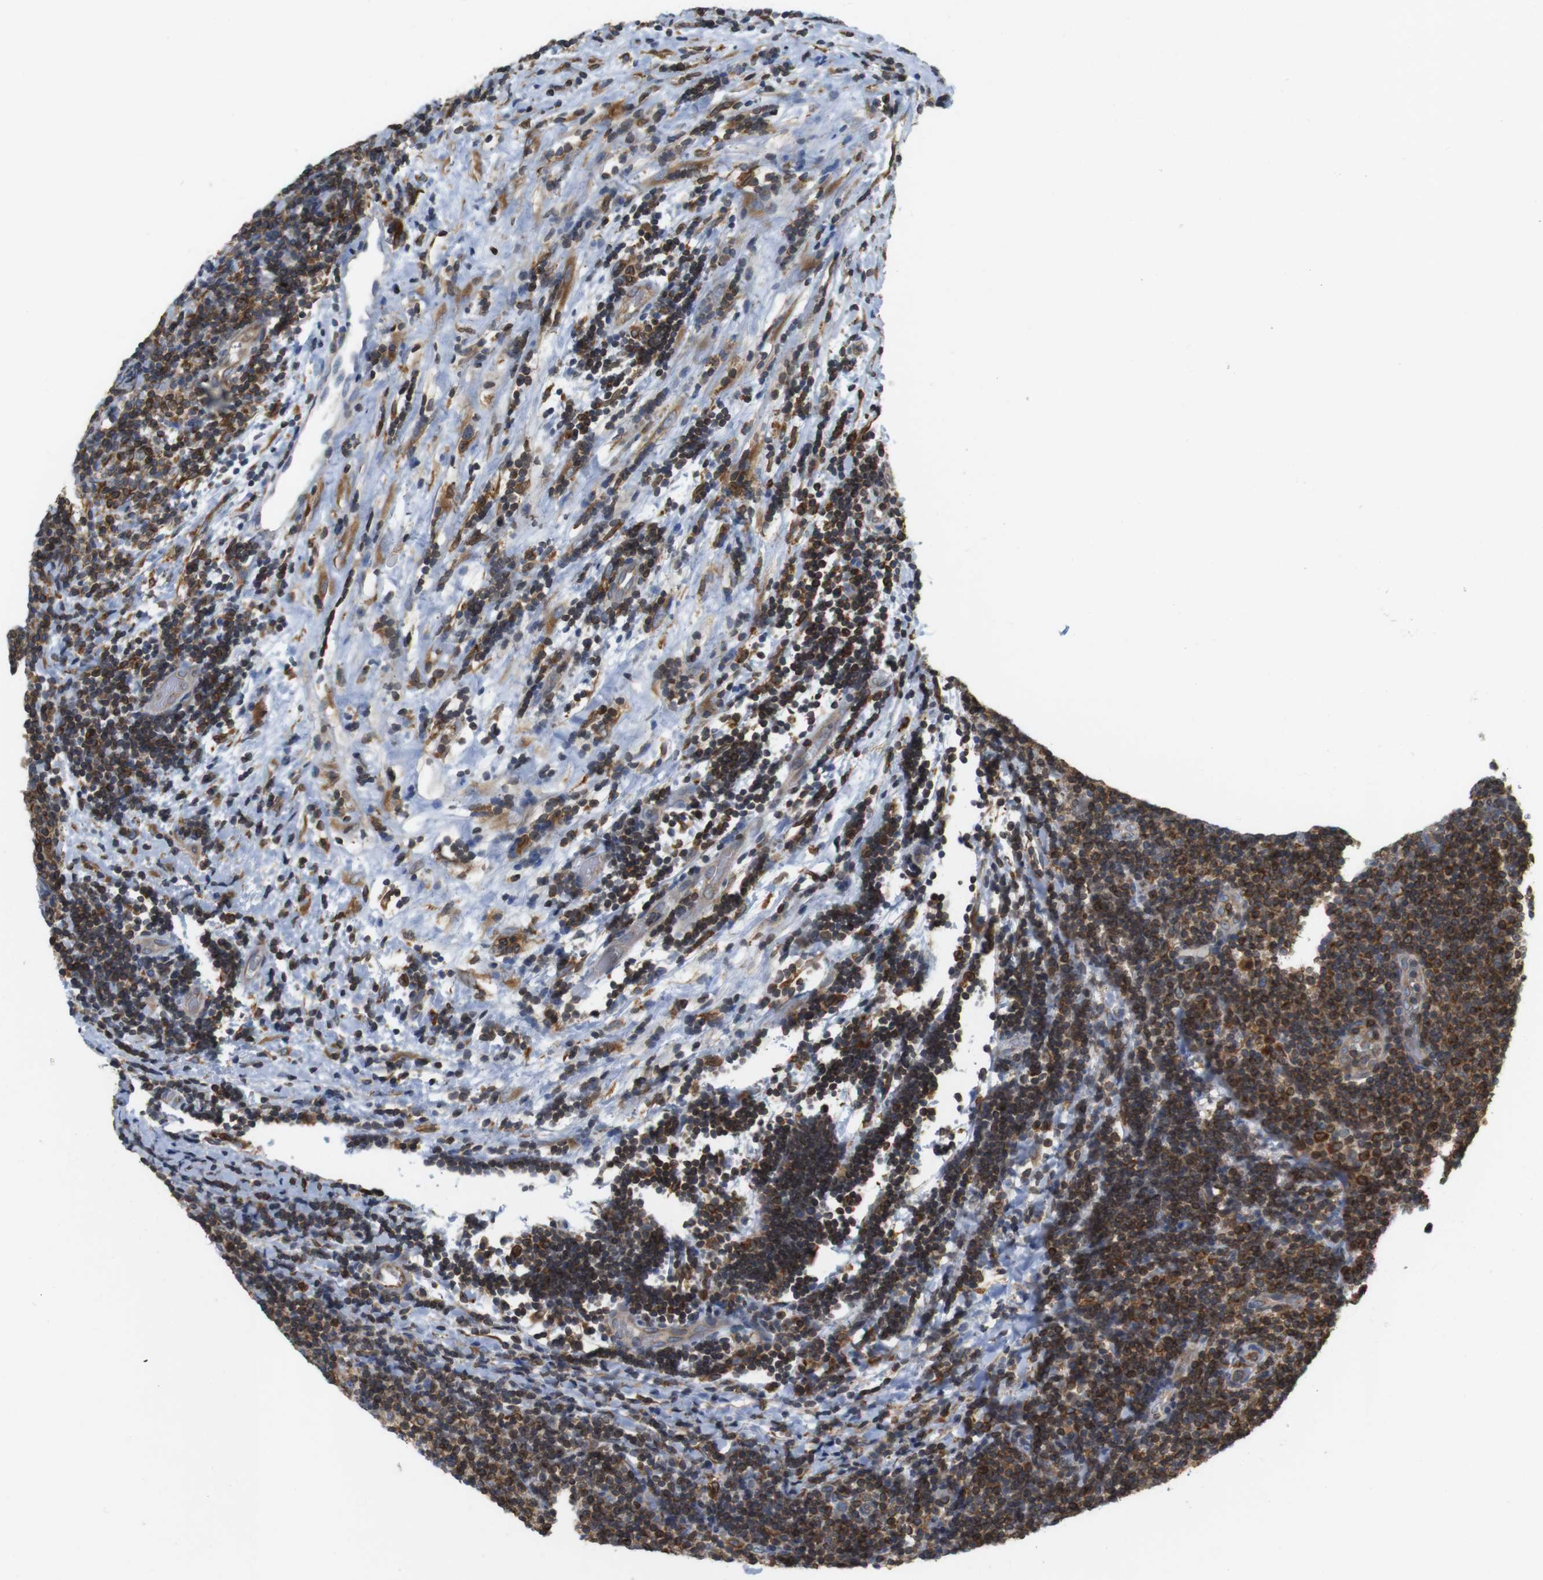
{"staining": {"intensity": "moderate", "quantity": ">75%", "location": "cytoplasmic/membranous"}, "tissue": "lymphoma", "cell_type": "Tumor cells", "image_type": "cancer", "snomed": [{"axis": "morphology", "description": "Malignant lymphoma, non-Hodgkin's type, Low grade"}, {"axis": "topography", "description": "Lymph node"}], "caption": "An image of malignant lymphoma, non-Hodgkin's type (low-grade) stained for a protein demonstrates moderate cytoplasmic/membranous brown staining in tumor cells.", "gene": "ARL6IP5", "patient": {"sex": "male", "age": 83}}